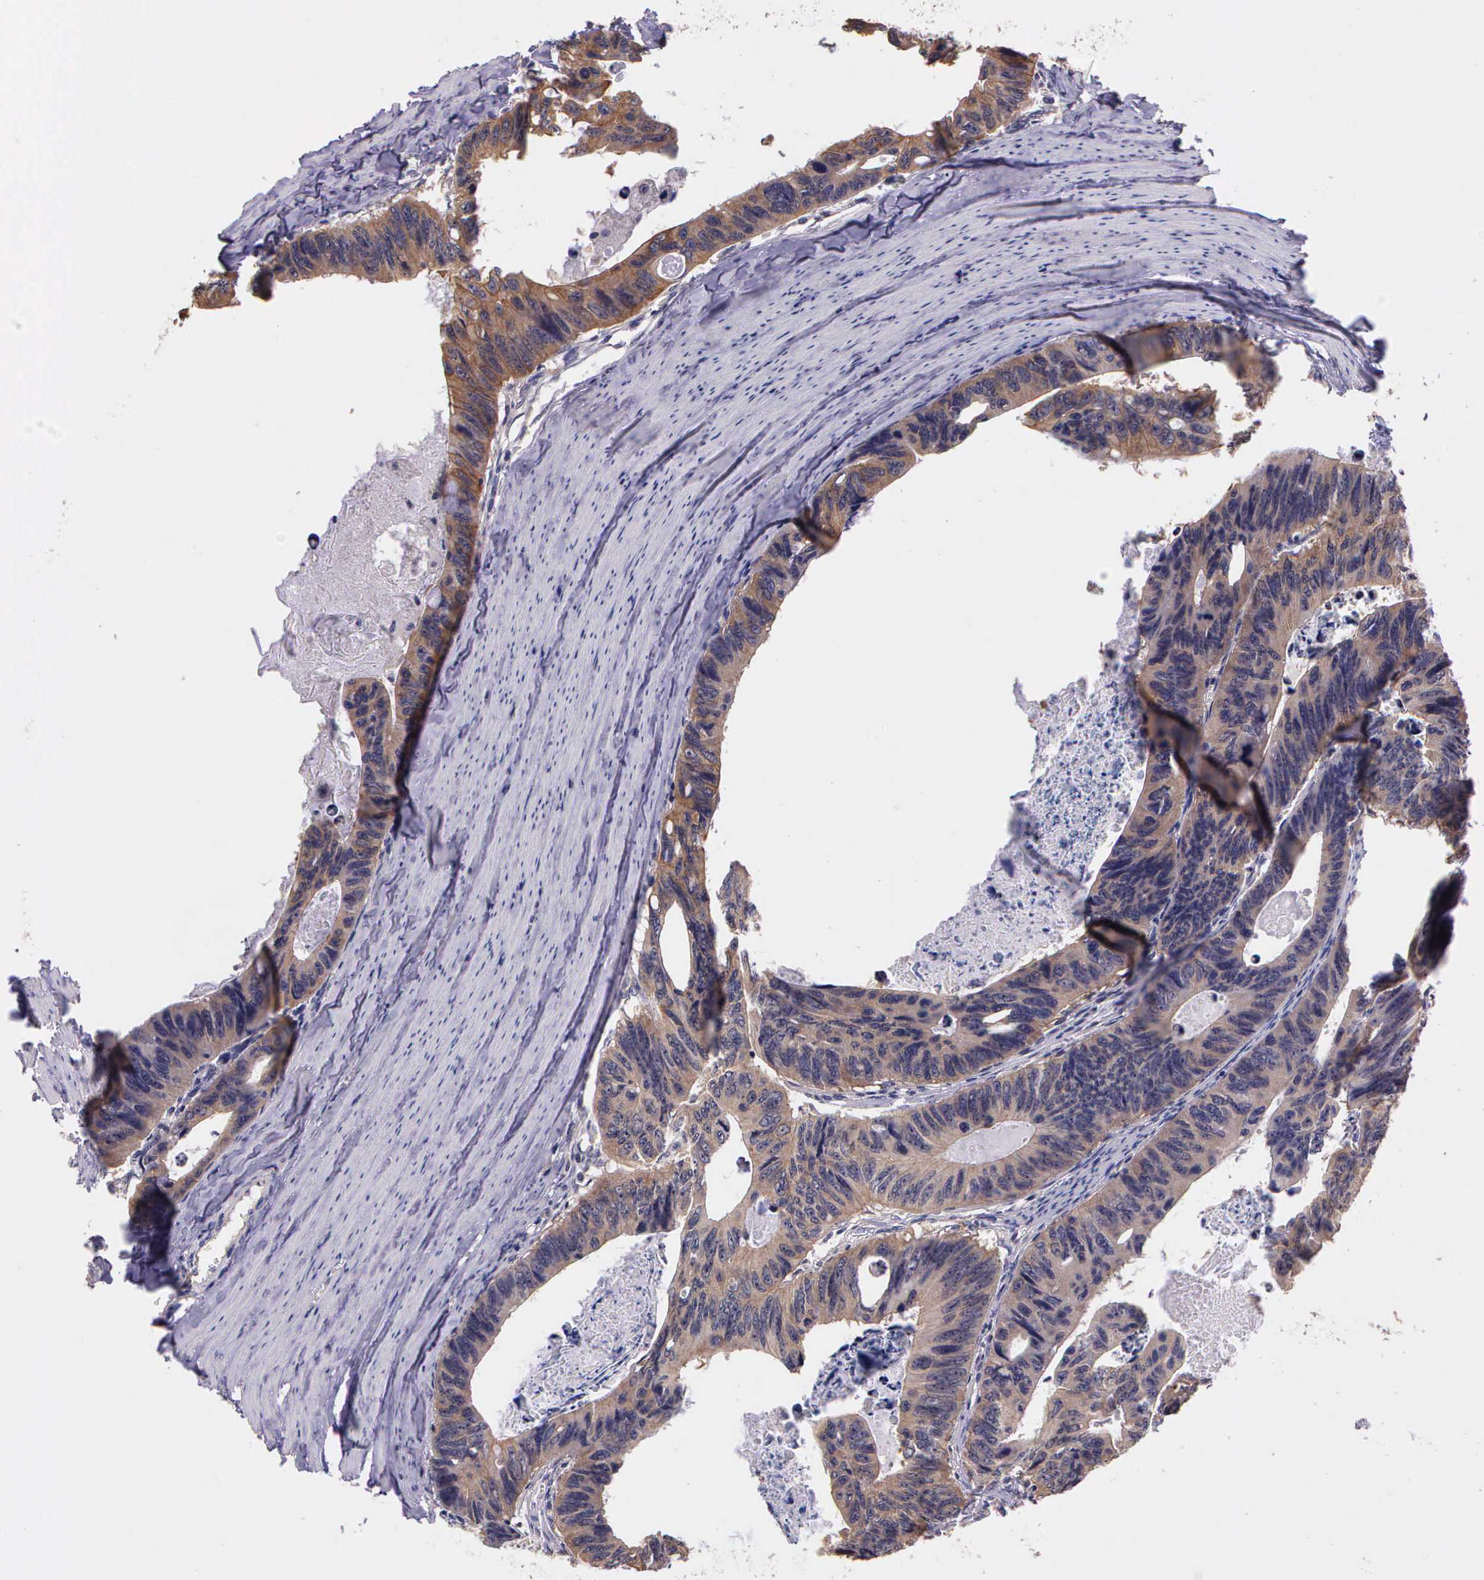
{"staining": {"intensity": "moderate", "quantity": ">75%", "location": "cytoplasmic/membranous"}, "tissue": "colorectal cancer", "cell_type": "Tumor cells", "image_type": "cancer", "snomed": [{"axis": "morphology", "description": "Adenocarcinoma, NOS"}, {"axis": "topography", "description": "Colon"}], "caption": "Moderate cytoplasmic/membranous expression is identified in approximately >75% of tumor cells in colorectal adenocarcinoma.", "gene": "IGBP1", "patient": {"sex": "female", "age": 55}}